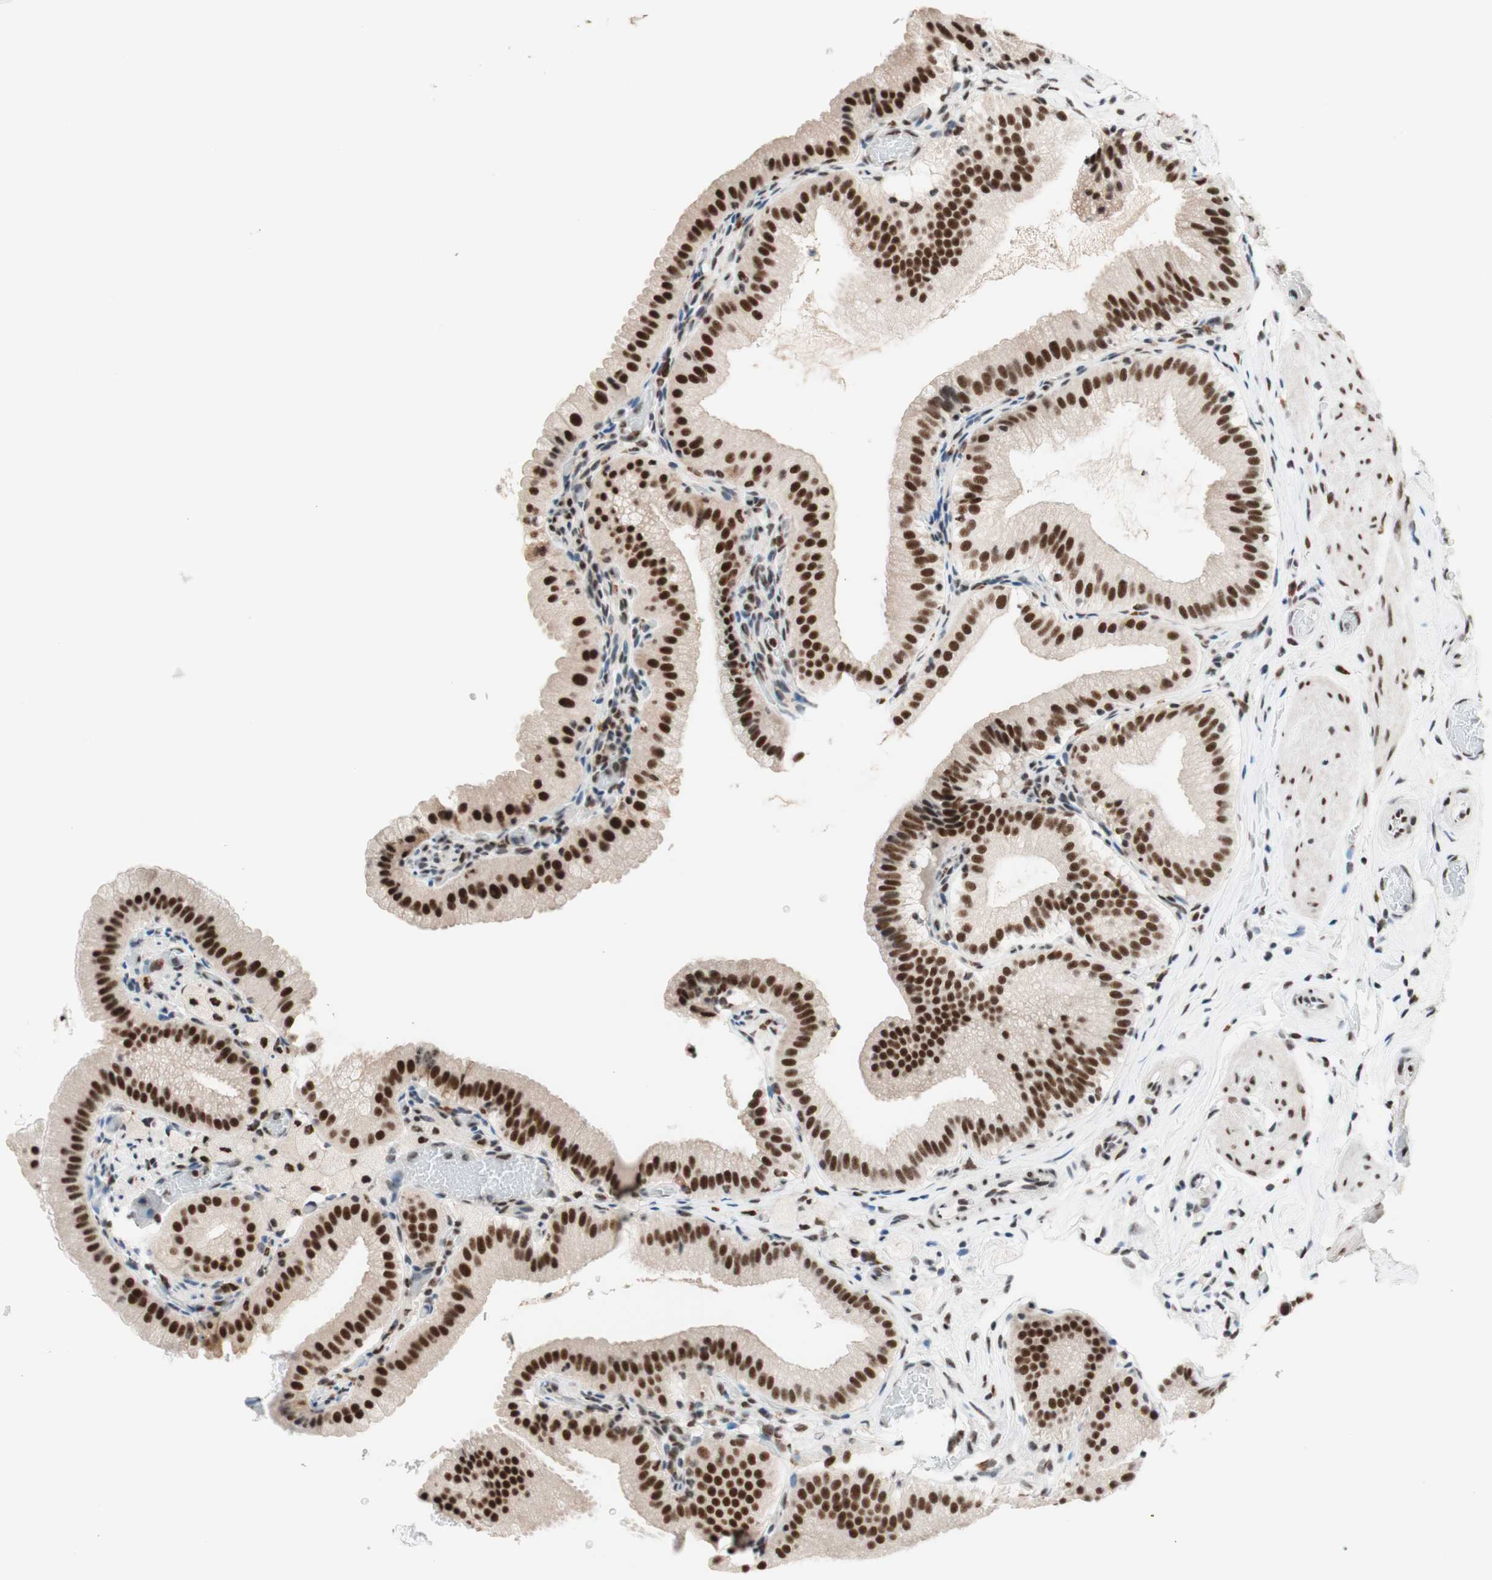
{"staining": {"intensity": "strong", "quantity": ">75%", "location": "cytoplasmic/membranous,nuclear"}, "tissue": "gallbladder", "cell_type": "Glandular cells", "image_type": "normal", "snomed": [{"axis": "morphology", "description": "Normal tissue, NOS"}, {"axis": "topography", "description": "Gallbladder"}], "caption": "This is a histology image of immunohistochemistry (IHC) staining of unremarkable gallbladder, which shows strong staining in the cytoplasmic/membranous,nuclear of glandular cells.", "gene": "PRPF19", "patient": {"sex": "male", "age": 54}}